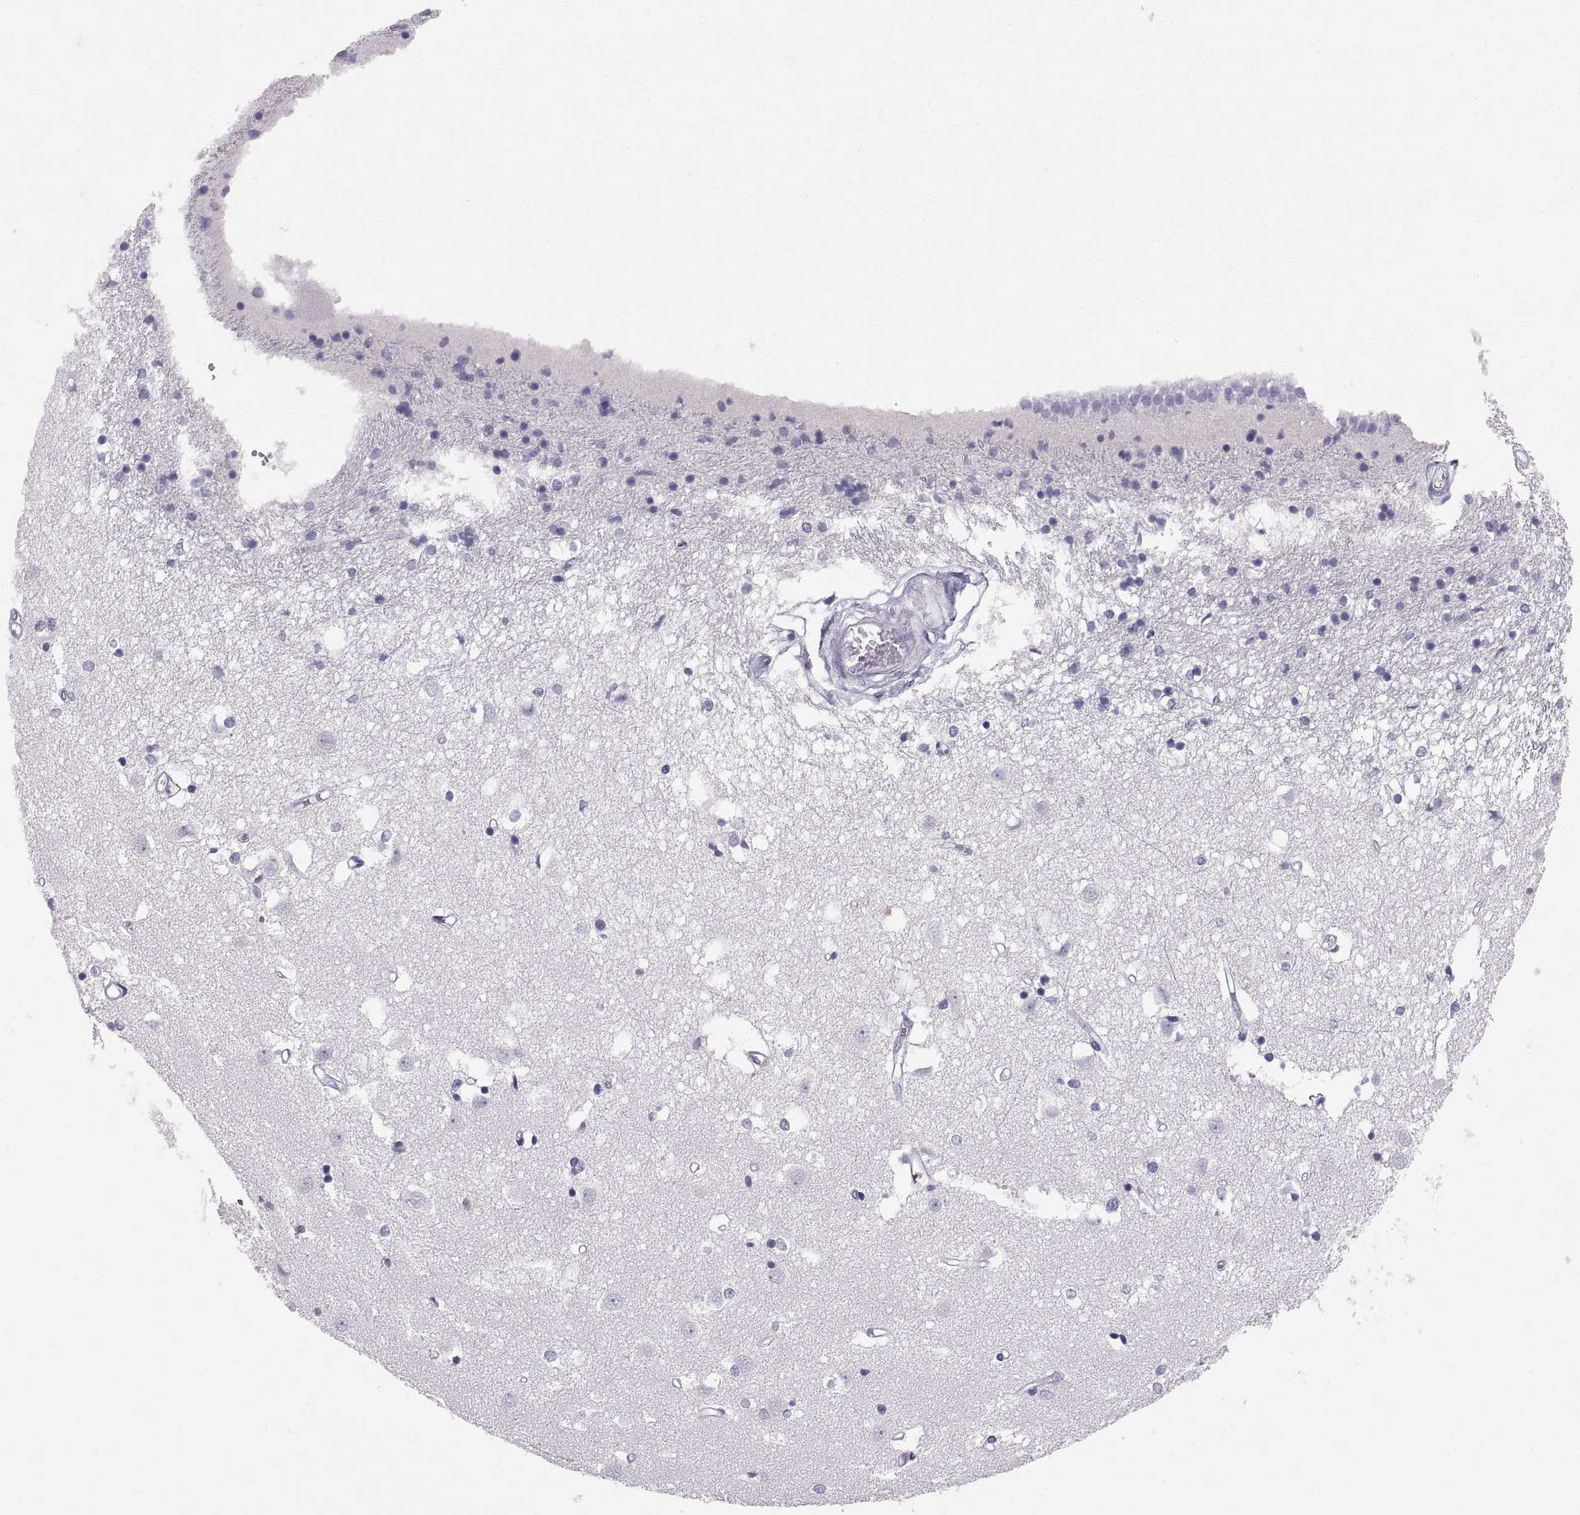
{"staining": {"intensity": "negative", "quantity": "none", "location": "none"}, "tissue": "caudate", "cell_type": "Glial cells", "image_type": "normal", "snomed": [{"axis": "morphology", "description": "Normal tissue, NOS"}, {"axis": "topography", "description": "Lateral ventricle wall"}], "caption": "An IHC histopathology image of benign caudate is shown. There is no staining in glial cells of caudate. (Stains: DAB (3,3'-diaminobenzidine) immunohistochemistry (IHC) with hematoxylin counter stain, Microscopy: brightfield microscopy at high magnification).", "gene": "SLC22A6", "patient": {"sex": "male", "age": 54}}